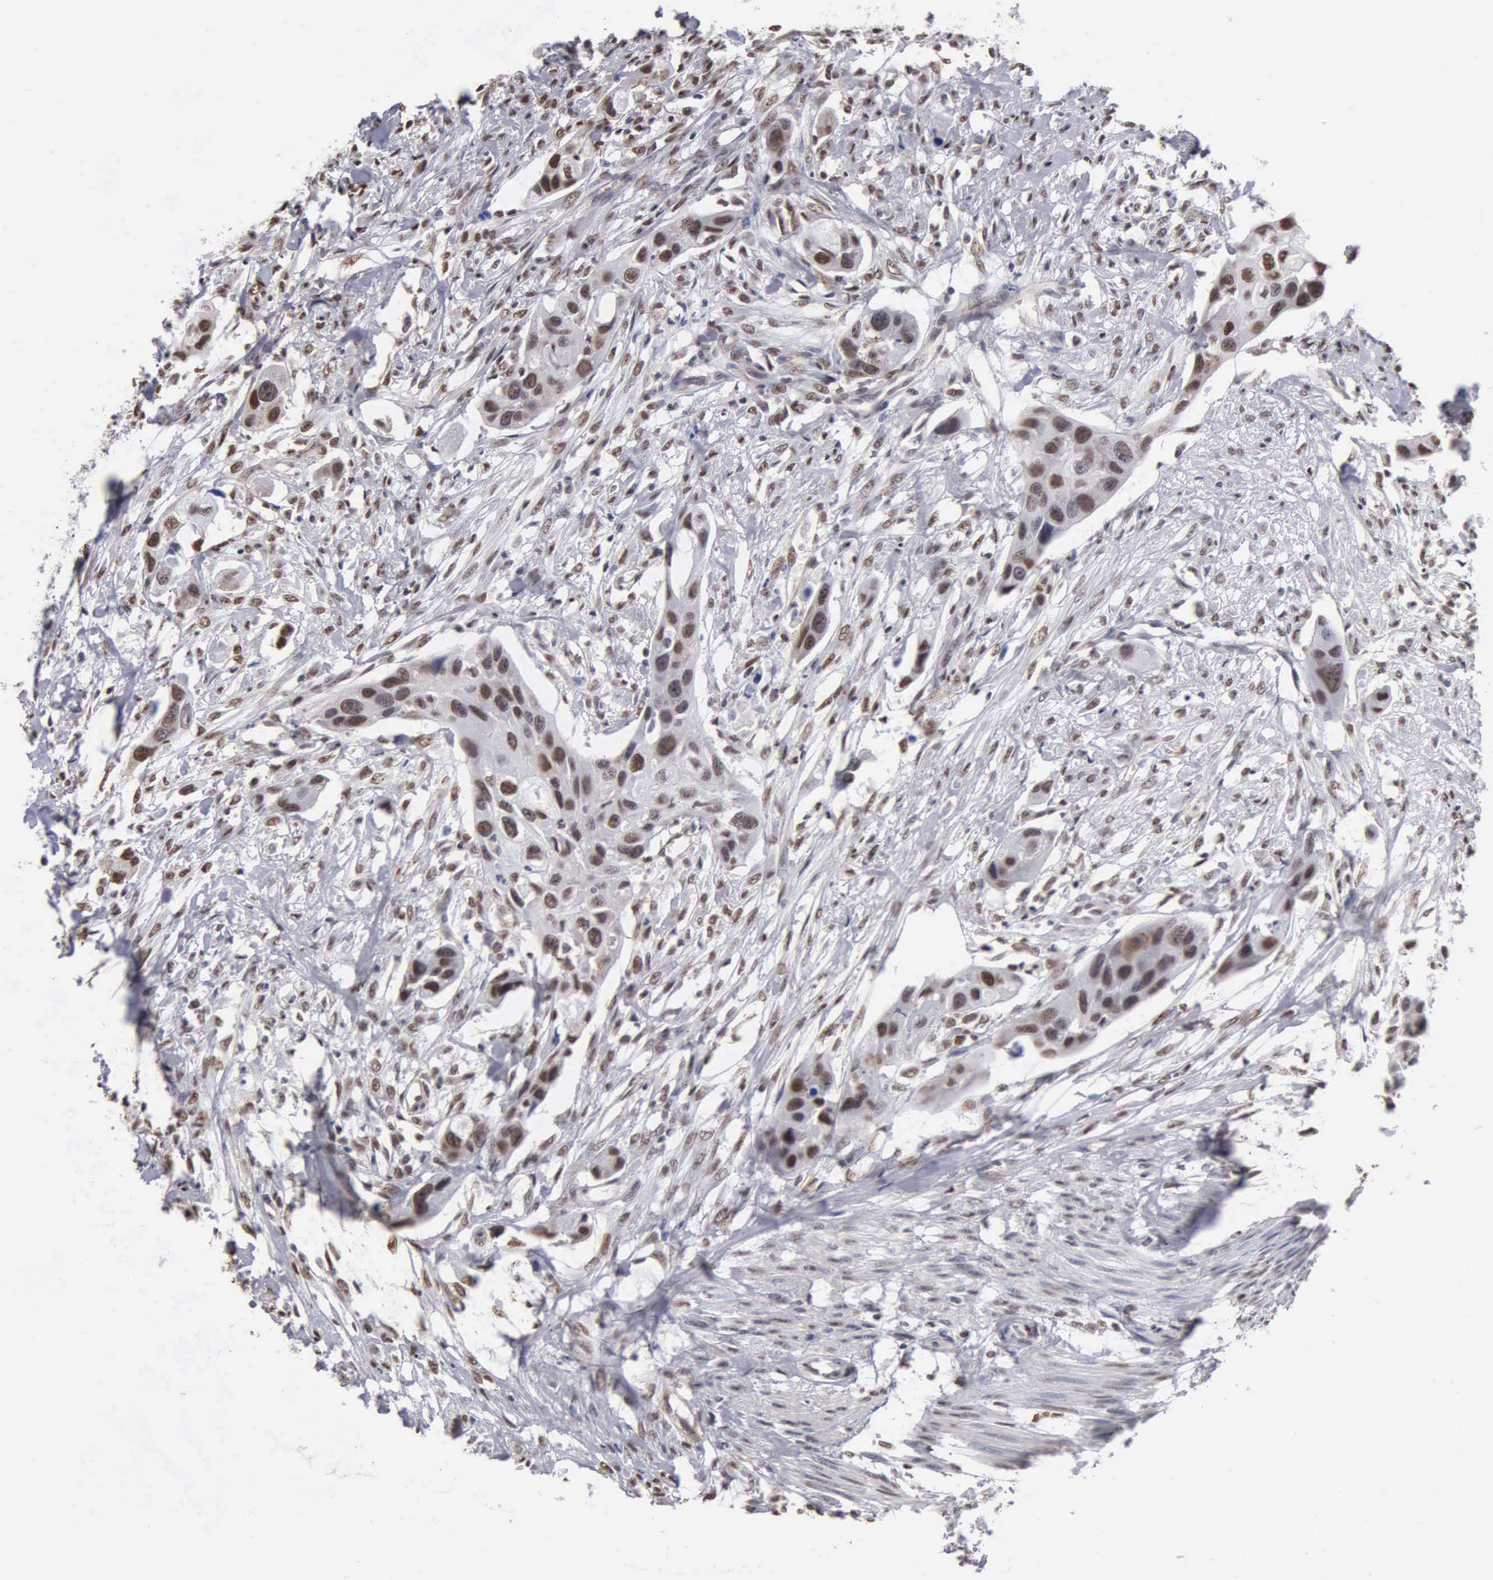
{"staining": {"intensity": "strong", "quantity": ">75%", "location": "nuclear"}, "tissue": "urothelial cancer", "cell_type": "Tumor cells", "image_type": "cancer", "snomed": [{"axis": "morphology", "description": "Urothelial carcinoma, High grade"}, {"axis": "topography", "description": "Urinary bladder"}], "caption": "A brown stain labels strong nuclear staining of a protein in human urothelial carcinoma (high-grade) tumor cells. The protein of interest is stained brown, and the nuclei are stained in blue (DAB (3,3'-diaminobenzidine) IHC with brightfield microscopy, high magnification).", "gene": "CCNG1", "patient": {"sex": "male", "age": 55}}